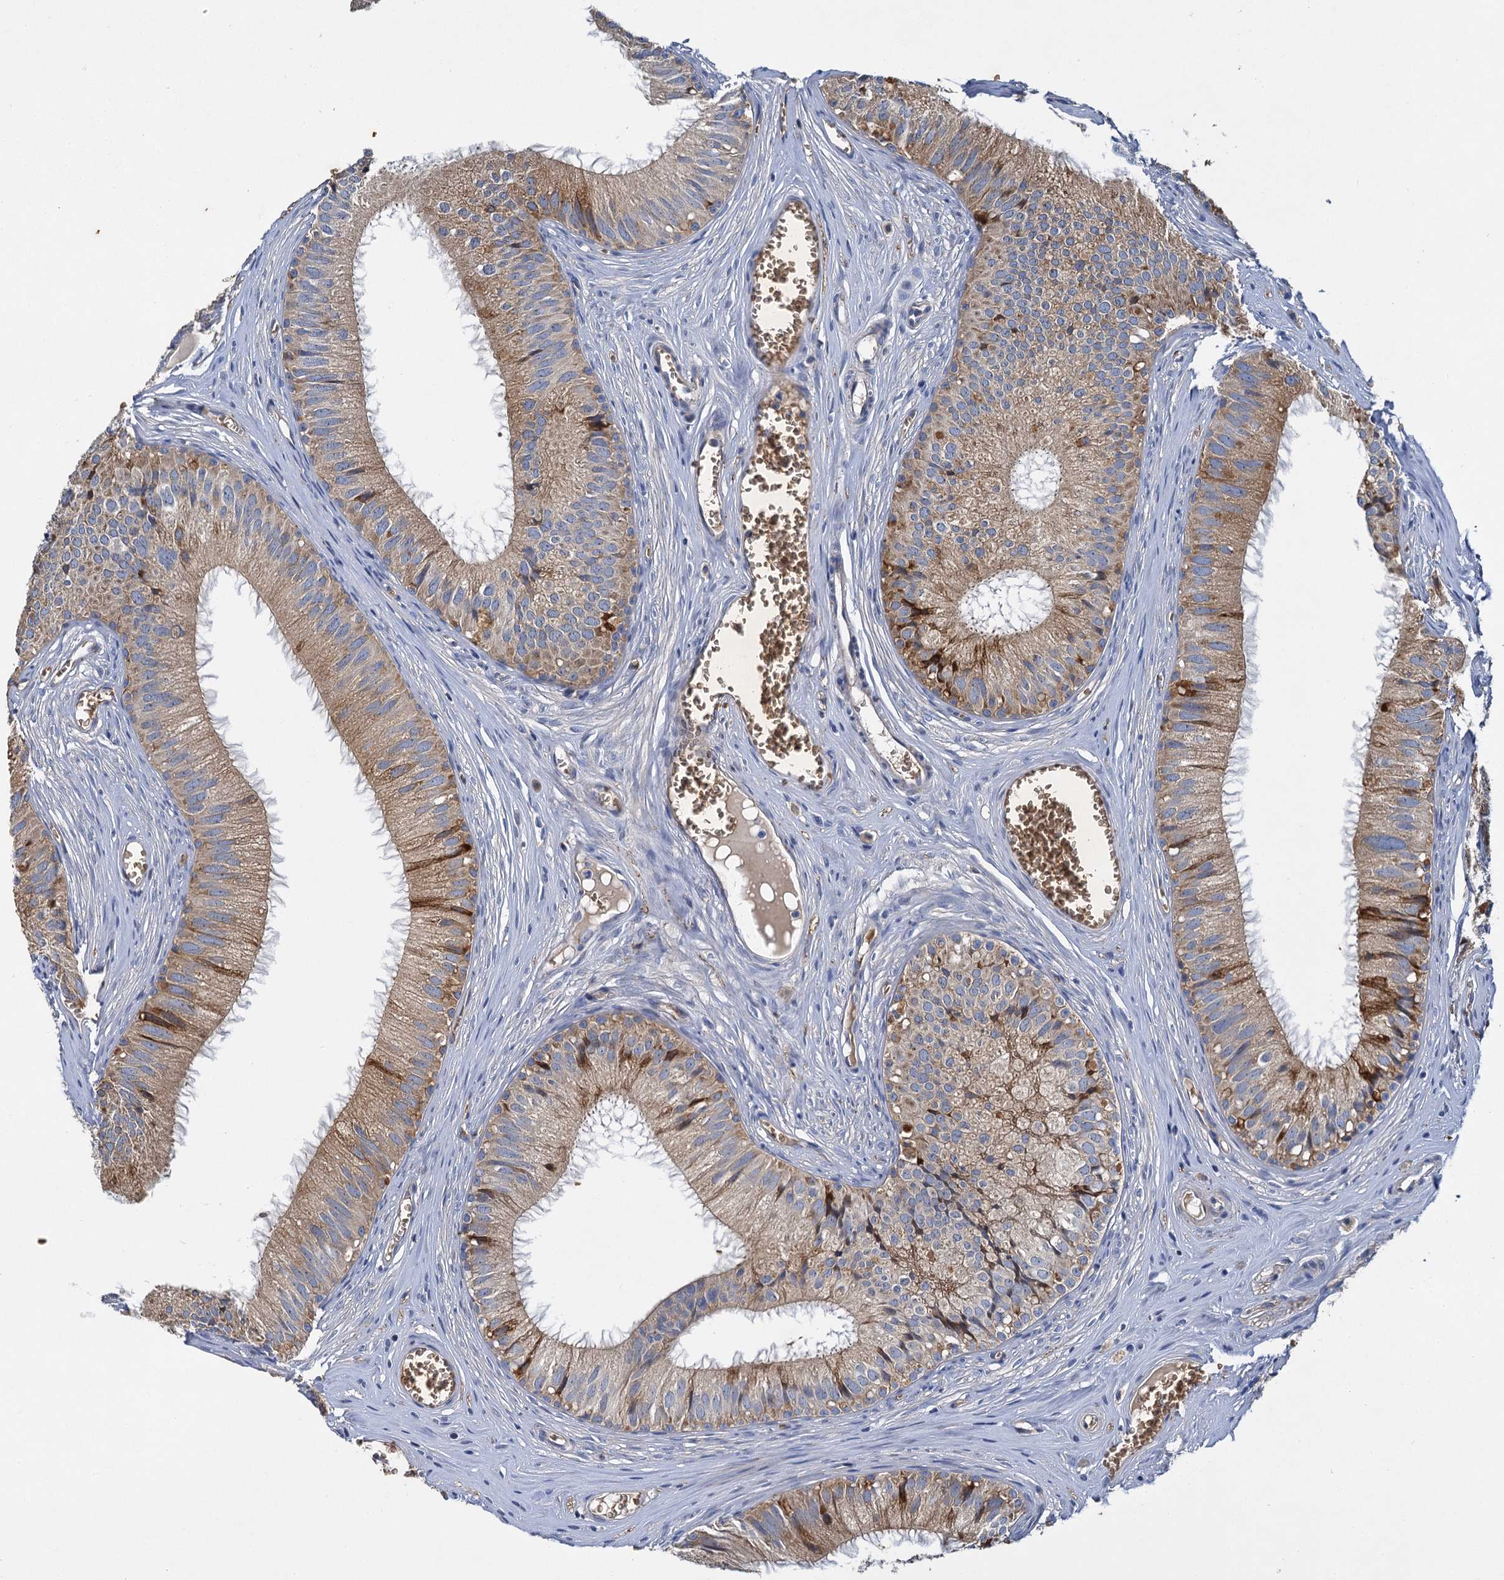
{"staining": {"intensity": "moderate", "quantity": "25%-75%", "location": "cytoplasmic/membranous"}, "tissue": "epididymis", "cell_type": "Glandular cells", "image_type": "normal", "snomed": [{"axis": "morphology", "description": "Normal tissue, NOS"}, {"axis": "topography", "description": "Epididymis"}], "caption": "Human epididymis stained with a protein marker demonstrates moderate staining in glandular cells.", "gene": "BCS1L", "patient": {"sex": "male", "age": 36}}